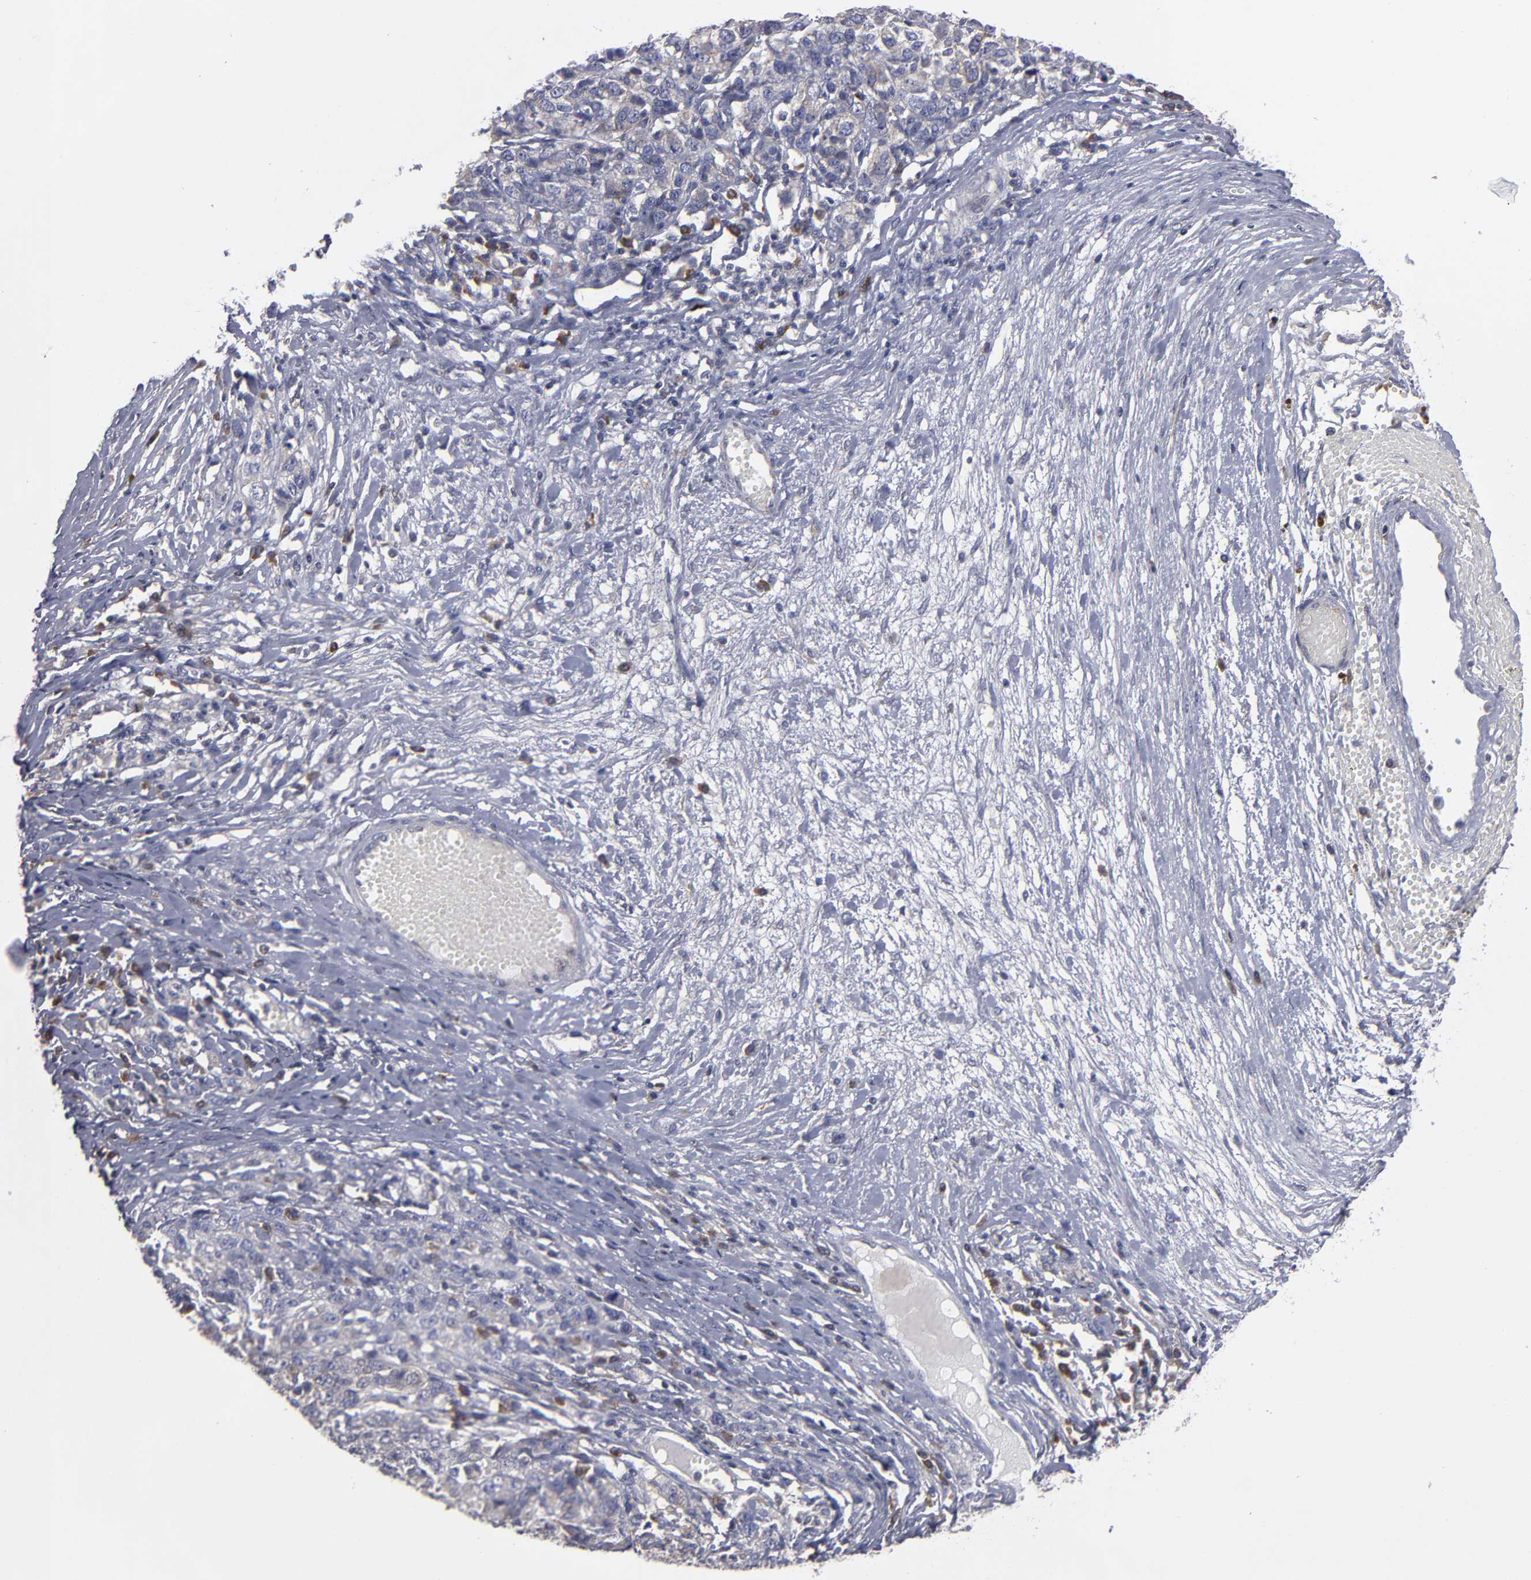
{"staining": {"intensity": "weak", "quantity": "<25%", "location": "cytoplasmic/membranous"}, "tissue": "ovarian cancer", "cell_type": "Tumor cells", "image_type": "cancer", "snomed": [{"axis": "morphology", "description": "Cystadenocarcinoma, serous, NOS"}, {"axis": "topography", "description": "Ovary"}], "caption": "IHC photomicrograph of neoplastic tissue: ovarian cancer (serous cystadenocarcinoma) stained with DAB (3,3'-diaminobenzidine) displays no significant protein staining in tumor cells.", "gene": "CEP97", "patient": {"sex": "female", "age": 71}}